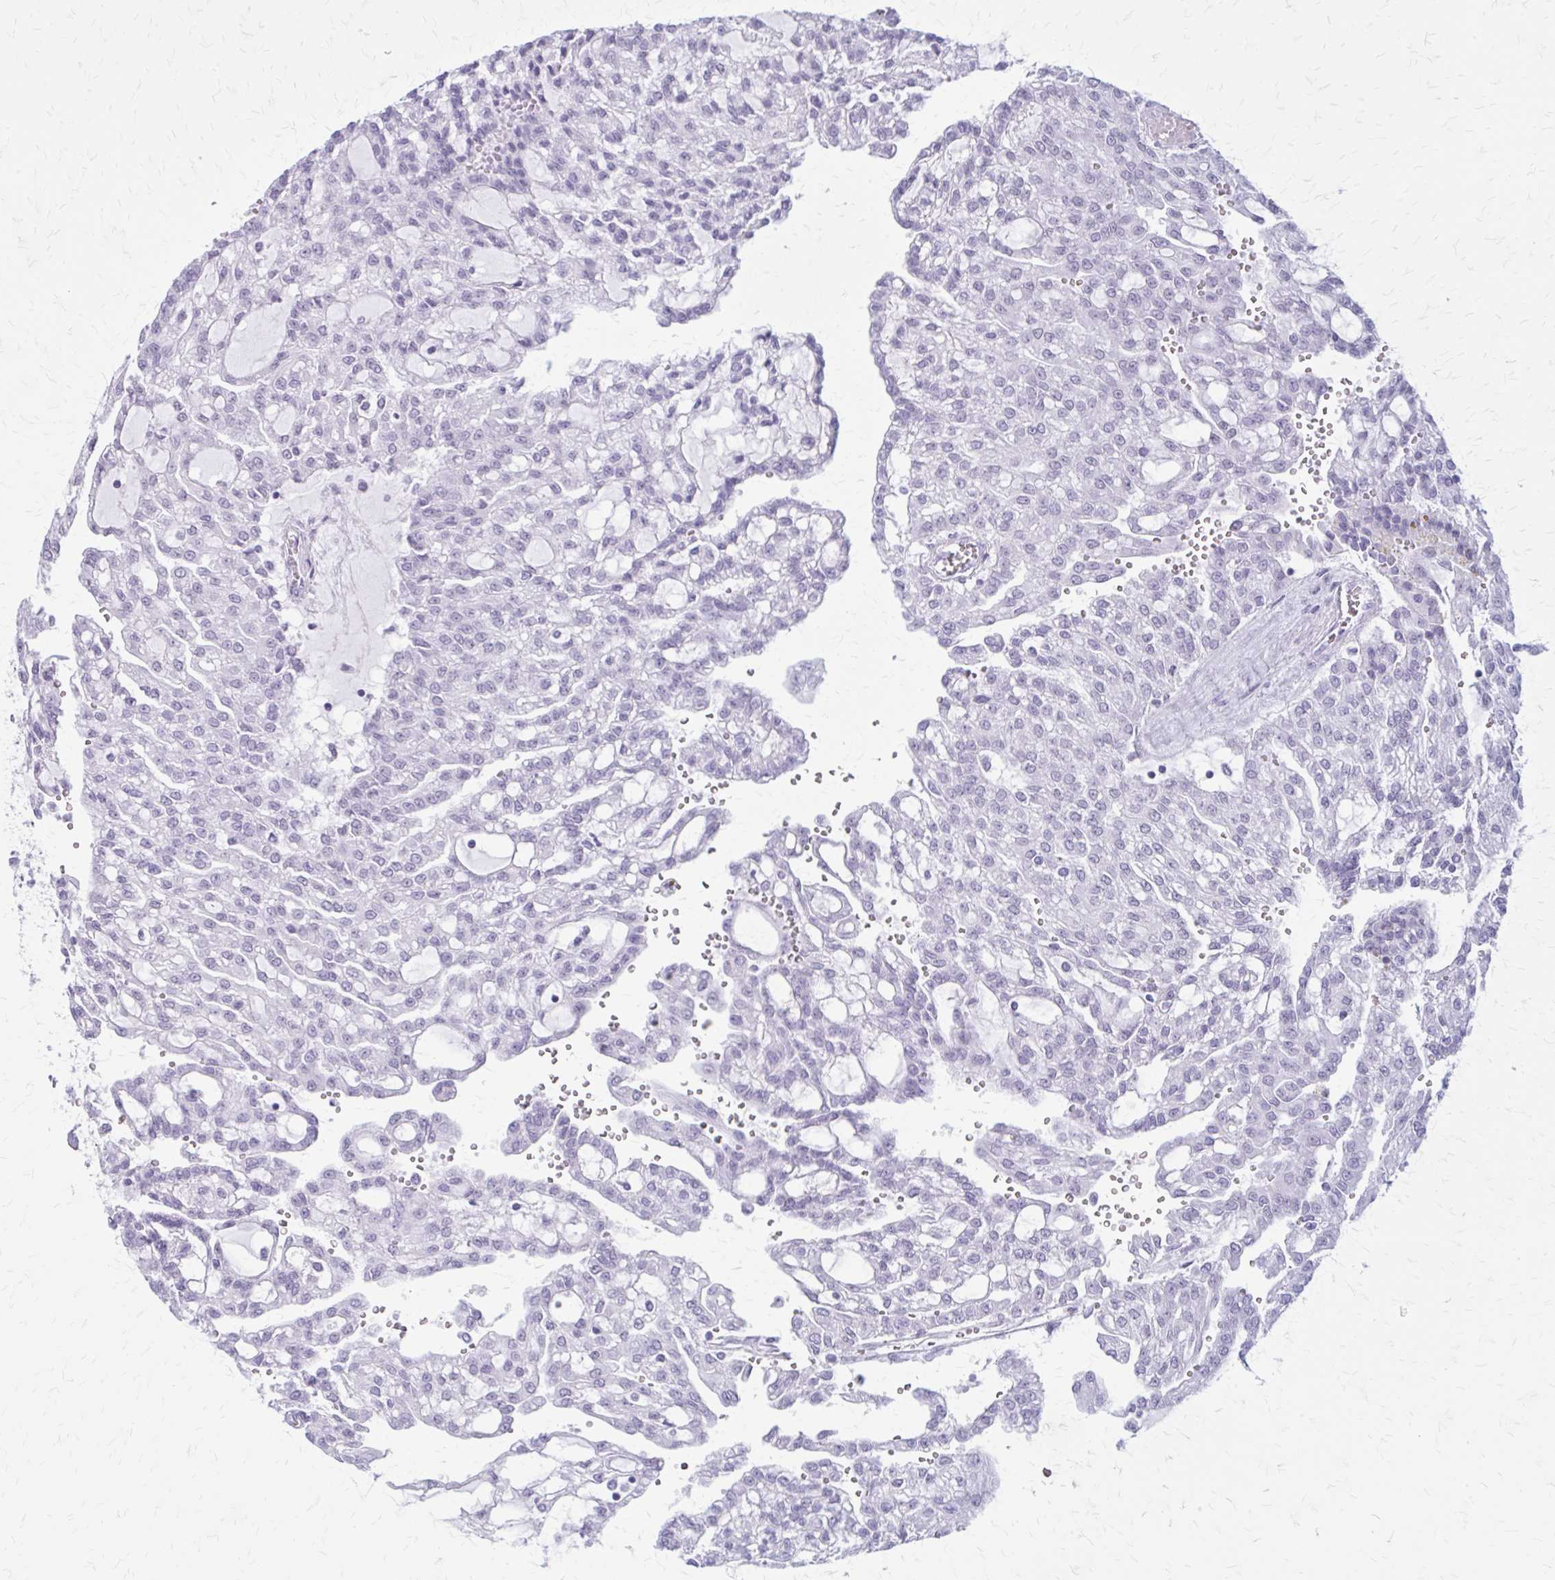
{"staining": {"intensity": "negative", "quantity": "none", "location": "none"}, "tissue": "renal cancer", "cell_type": "Tumor cells", "image_type": "cancer", "snomed": [{"axis": "morphology", "description": "Adenocarcinoma, NOS"}, {"axis": "topography", "description": "Kidney"}], "caption": "Tumor cells are negative for protein expression in human renal cancer. The staining was performed using DAB (3,3'-diaminobenzidine) to visualize the protein expression in brown, while the nuclei were stained in blue with hematoxylin (Magnification: 20x).", "gene": "GAD1", "patient": {"sex": "male", "age": 63}}